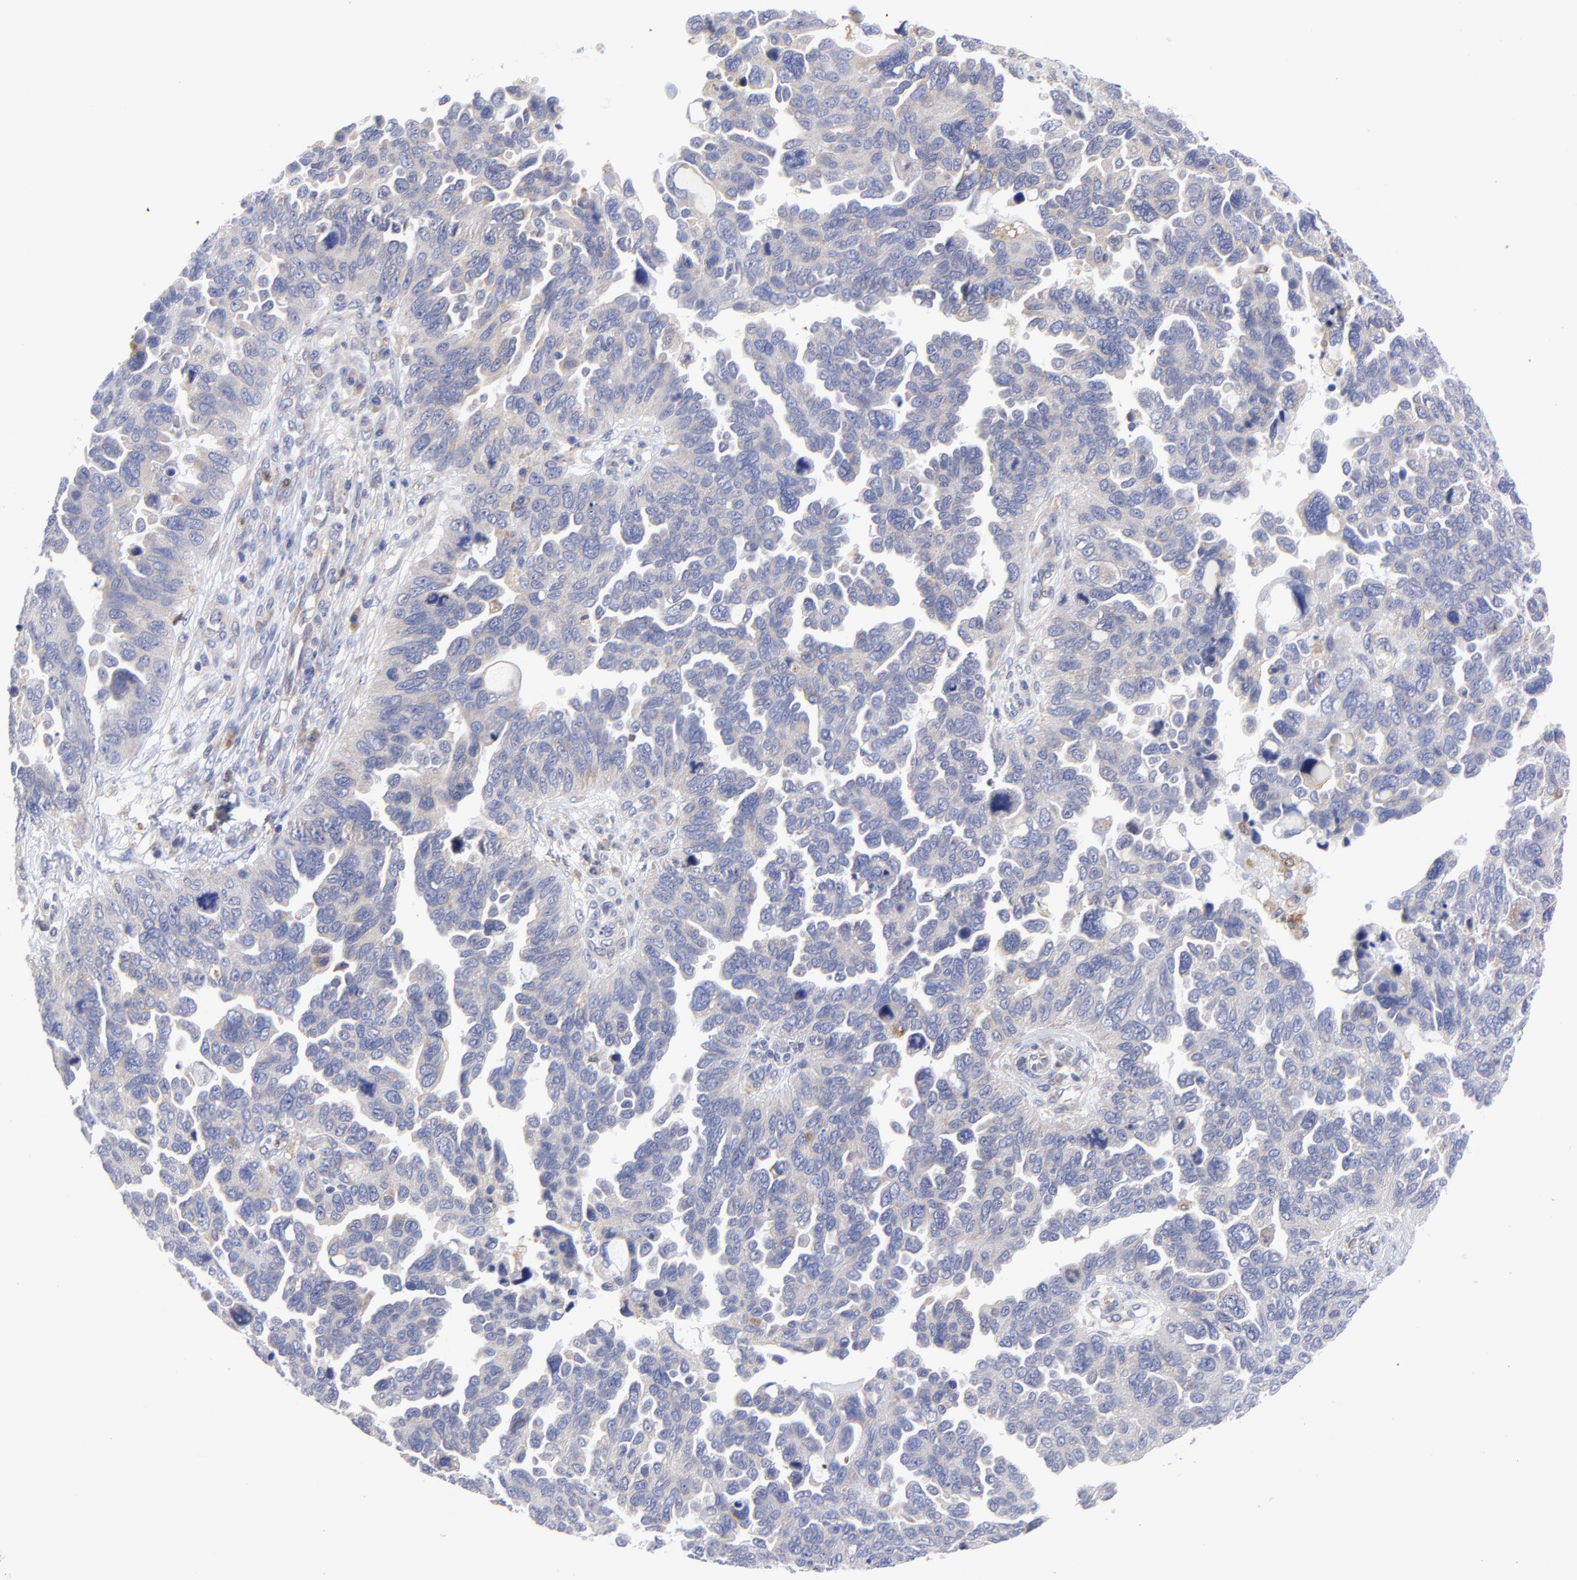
{"staining": {"intensity": "weak", "quantity": "25%-75%", "location": "cytoplasmic/membranous"}, "tissue": "ovarian cancer", "cell_type": "Tumor cells", "image_type": "cancer", "snomed": [{"axis": "morphology", "description": "Cystadenocarcinoma, serous, NOS"}, {"axis": "topography", "description": "Ovary"}], "caption": "A high-resolution image shows immunohistochemistry (IHC) staining of ovarian cancer, which shows weak cytoplasmic/membranous expression in approximately 25%-75% of tumor cells.", "gene": "MOSPD2", "patient": {"sex": "female", "age": 64}}